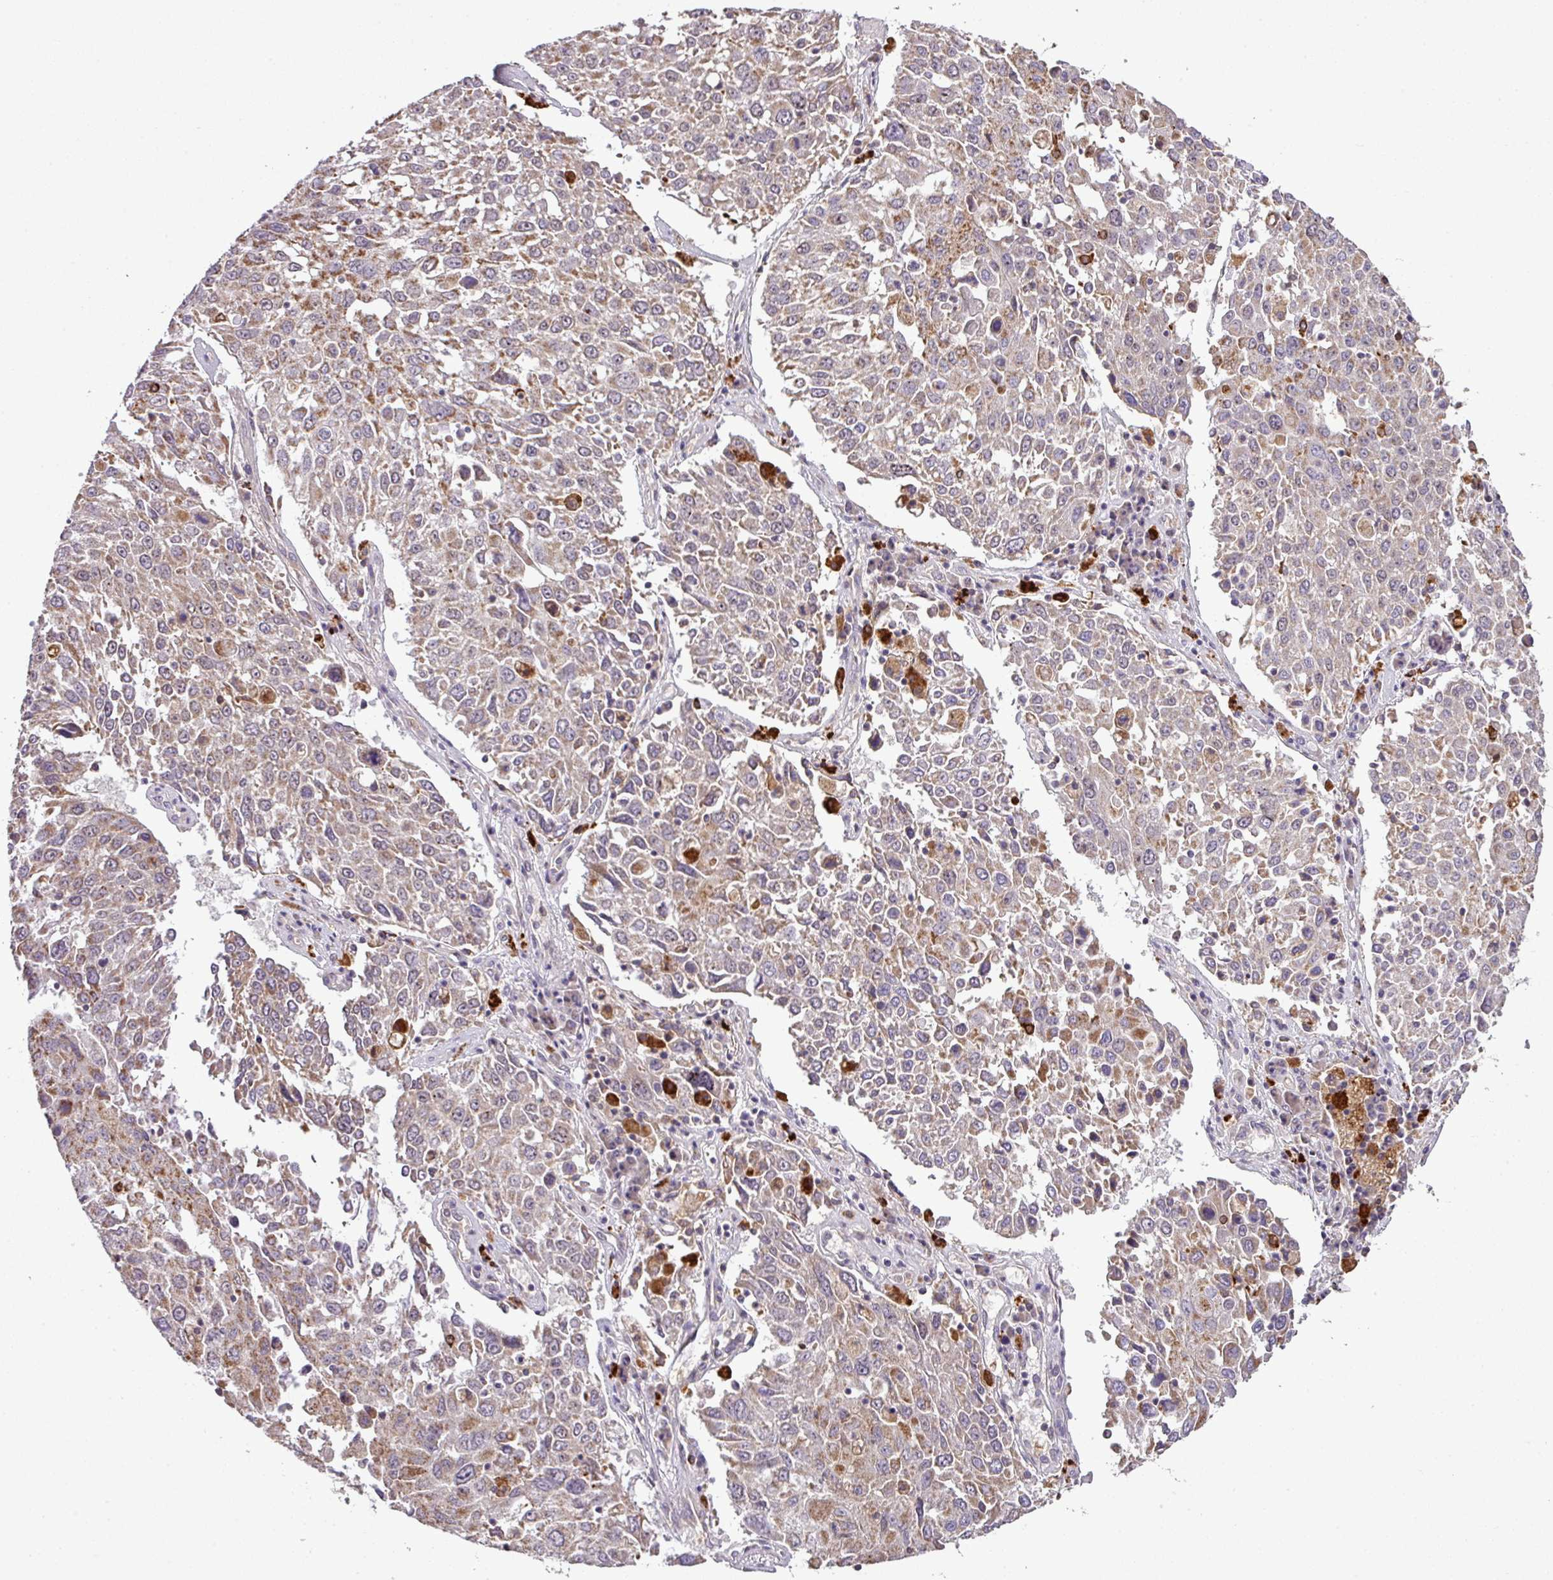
{"staining": {"intensity": "weak", "quantity": ">75%", "location": "cytoplasmic/membranous"}, "tissue": "lung cancer", "cell_type": "Tumor cells", "image_type": "cancer", "snomed": [{"axis": "morphology", "description": "Squamous cell carcinoma, NOS"}, {"axis": "topography", "description": "Lung"}], "caption": "Lung squamous cell carcinoma stained with a brown dye shows weak cytoplasmic/membranous positive expression in about >75% of tumor cells.", "gene": "SMCO4", "patient": {"sex": "male", "age": 65}}